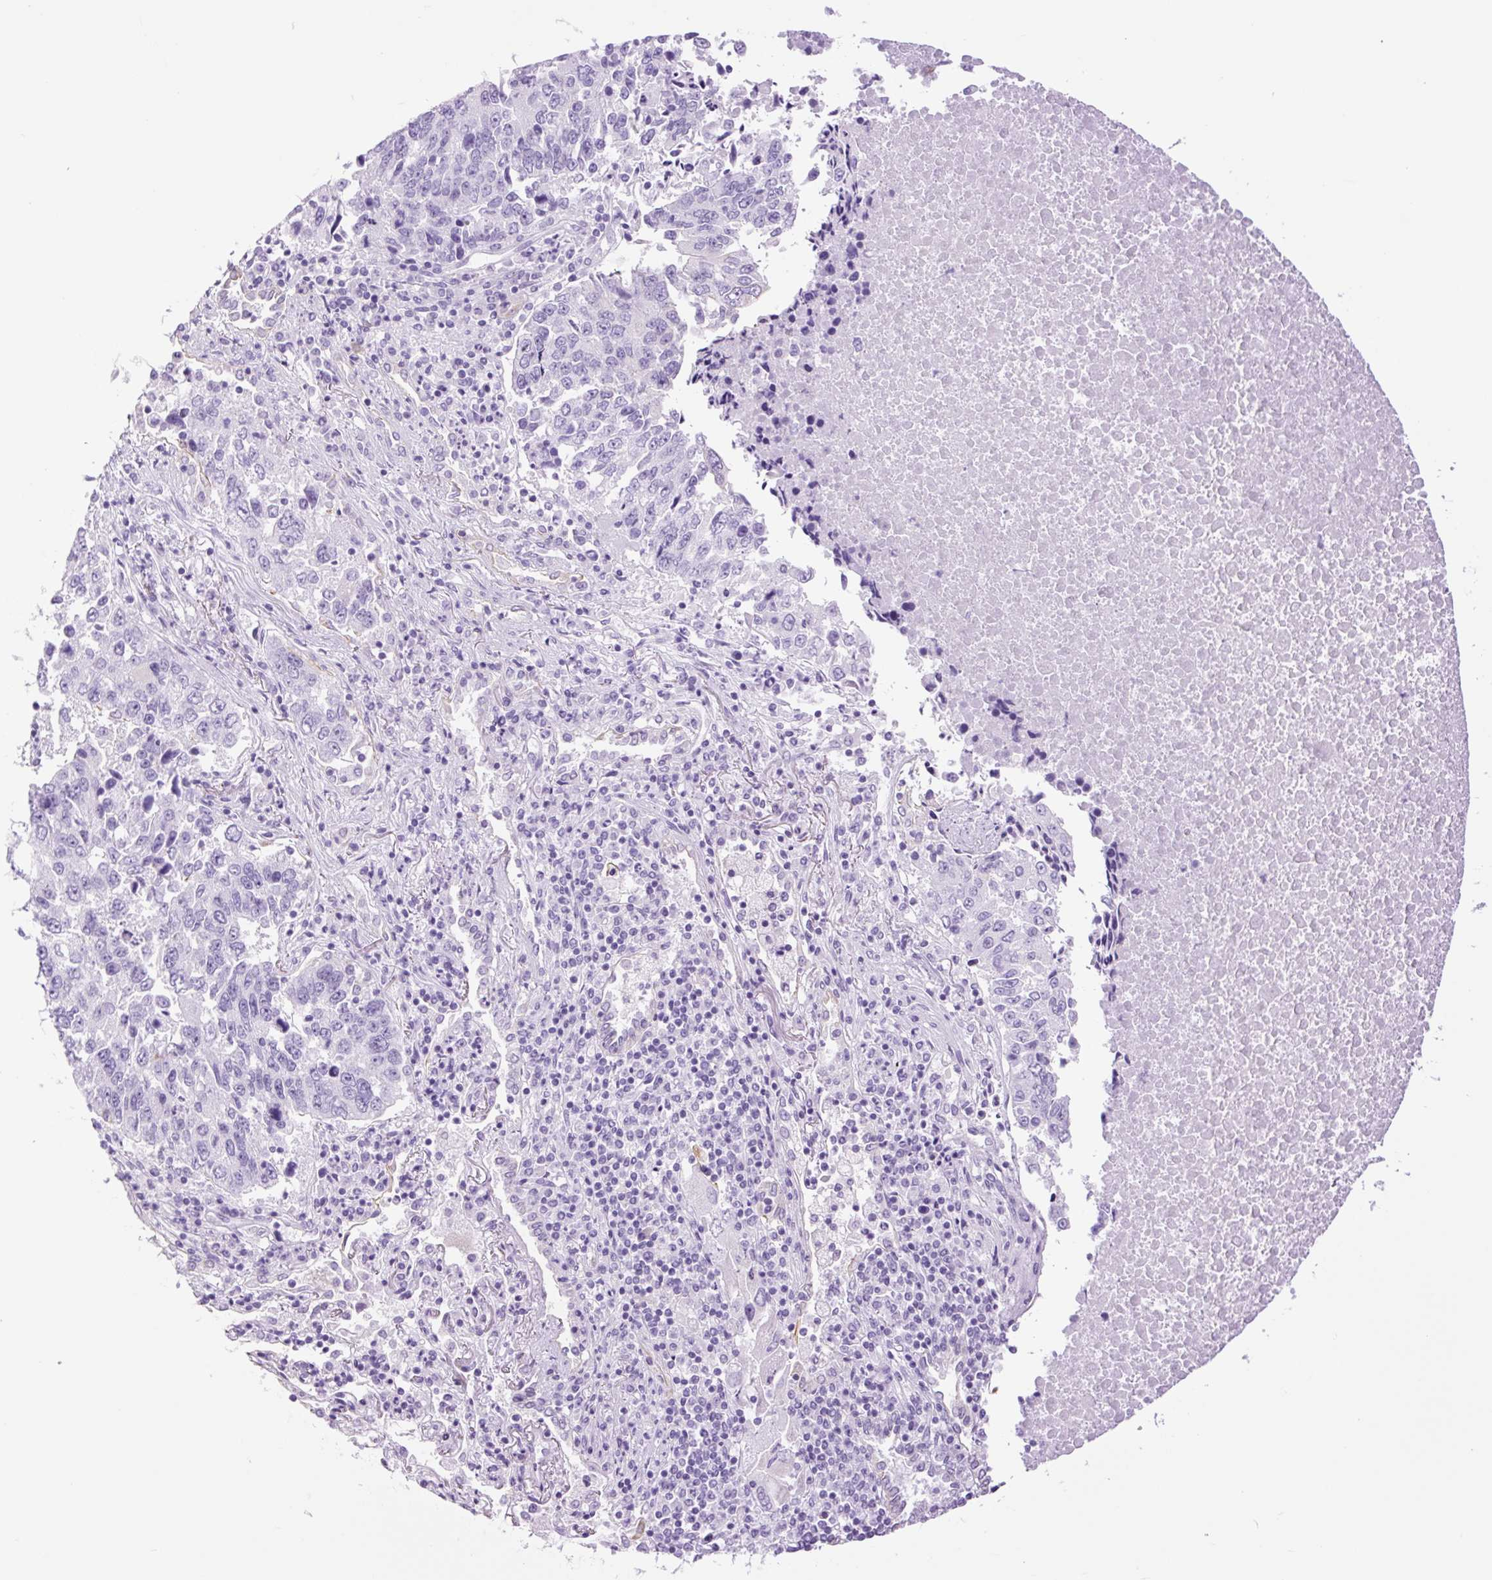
{"staining": {"intensity": "negative", "quantity": "none", "location": "none"}, "tissue": "lung cancer", "cell_type": "Tumor cells", "image_type": "cancer", "snomed": [{"axis": "morphology", "description": "Squamous cell carcinoma, NOS"}, {"axis": "topography", "description": "Lung"}], "caption": "There is no significant staining in tumor cells of lung cancer (squamous cell carcinoma).", "gene": "TFF2", "patient": {"sex": "female", "age": 66}}